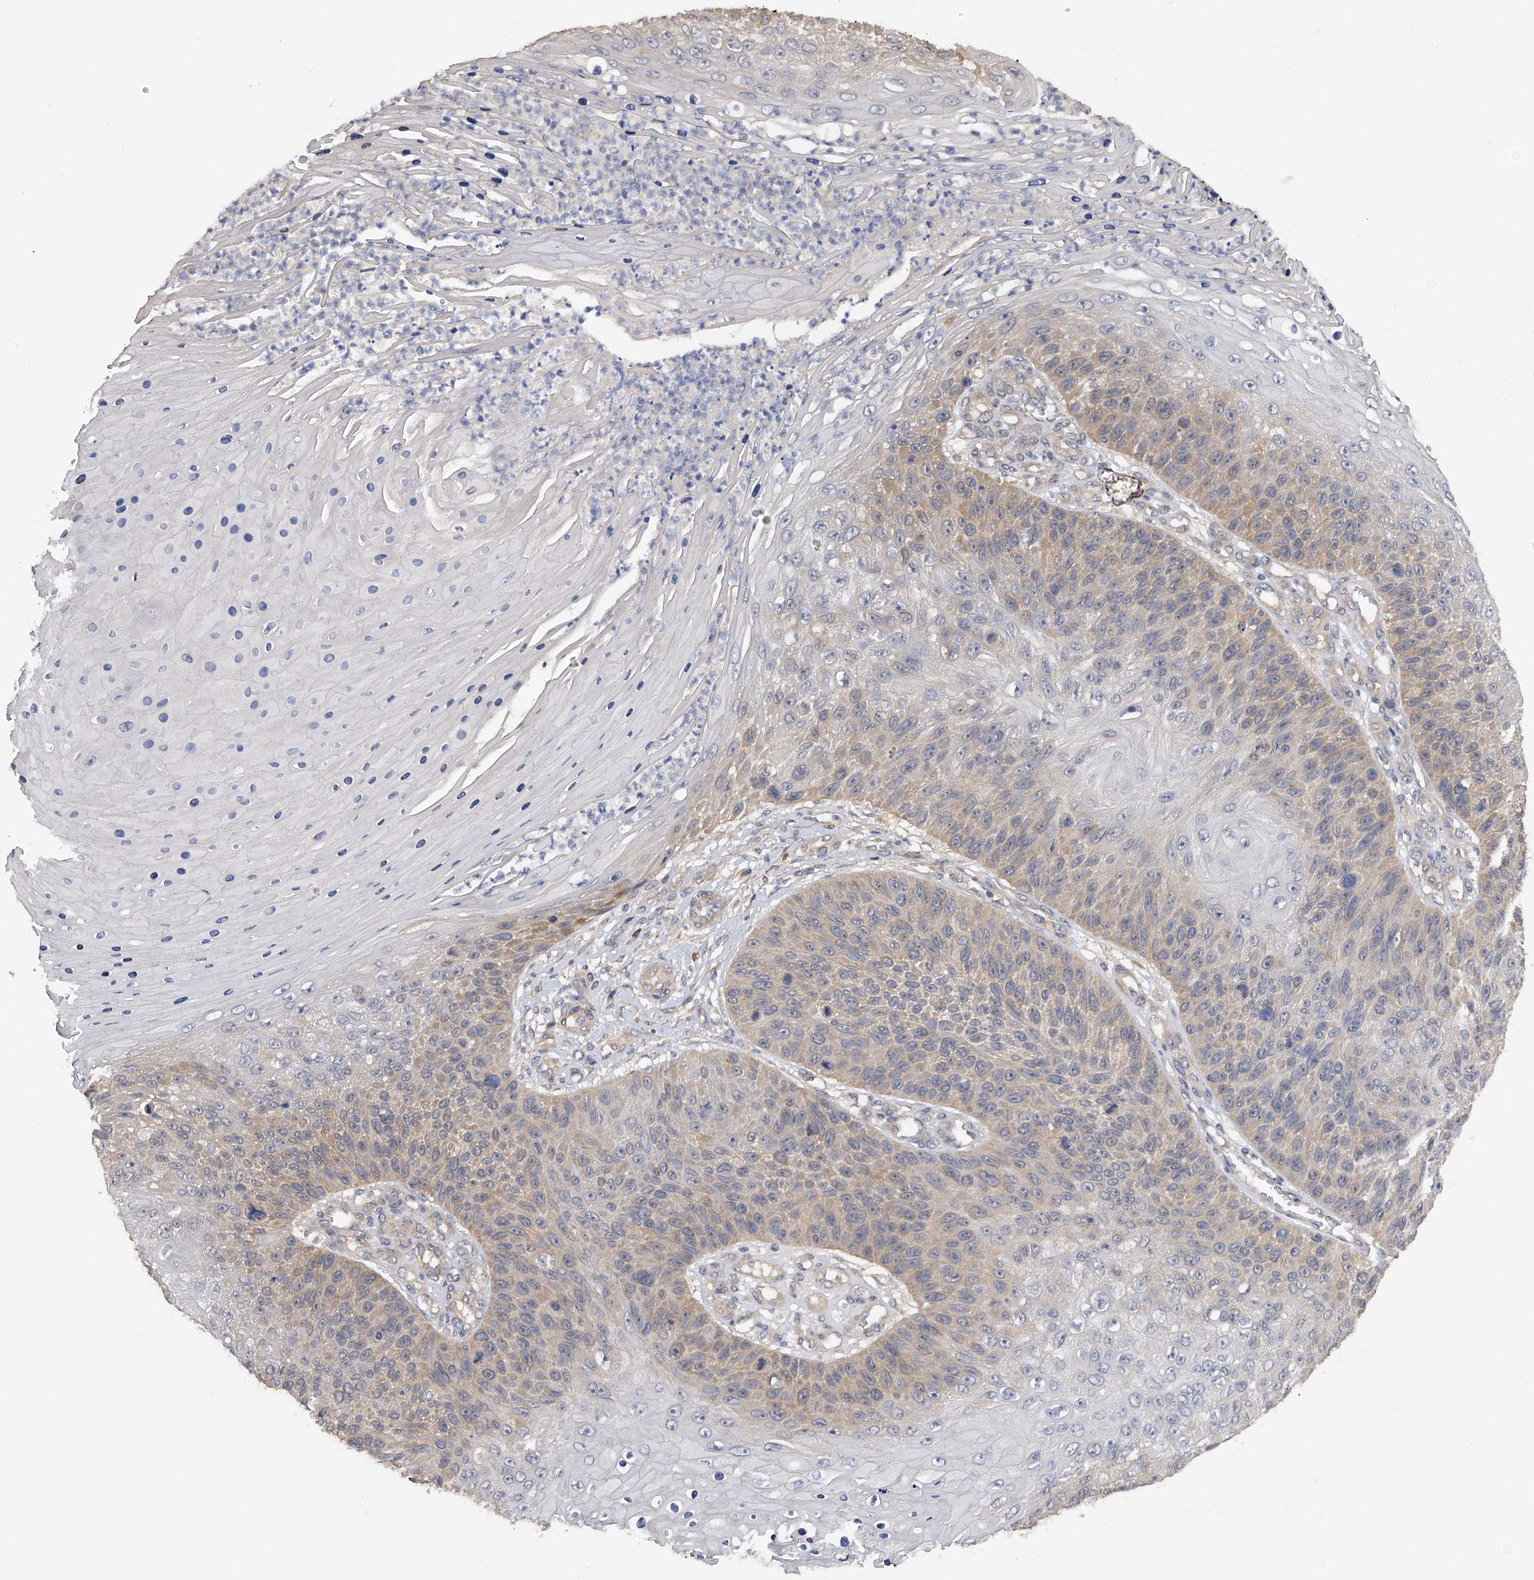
{"staining": {"intensity": "weak", "quantity": "<25%", "location": "cytoplasmic/membranous"}, "tissue": "skin cancer", "cell_type": "Tumor cells", "image_type": "cancer", "snomed": [{"axis": "morphology", "description": "Squamous cell carcinoma, NOS"}, {"axis": "topography", "description": "Skin"}], "caption": "Immunohistochemistry image of human squamous cell carcinoma (skin) stained for a protein (brown), which exhibits no positivity in tumor cells. (IHC, brightfield microscopy, high magnification).", "gene": "CFAP298", "patient": {"sex": "female", "age": 88}}